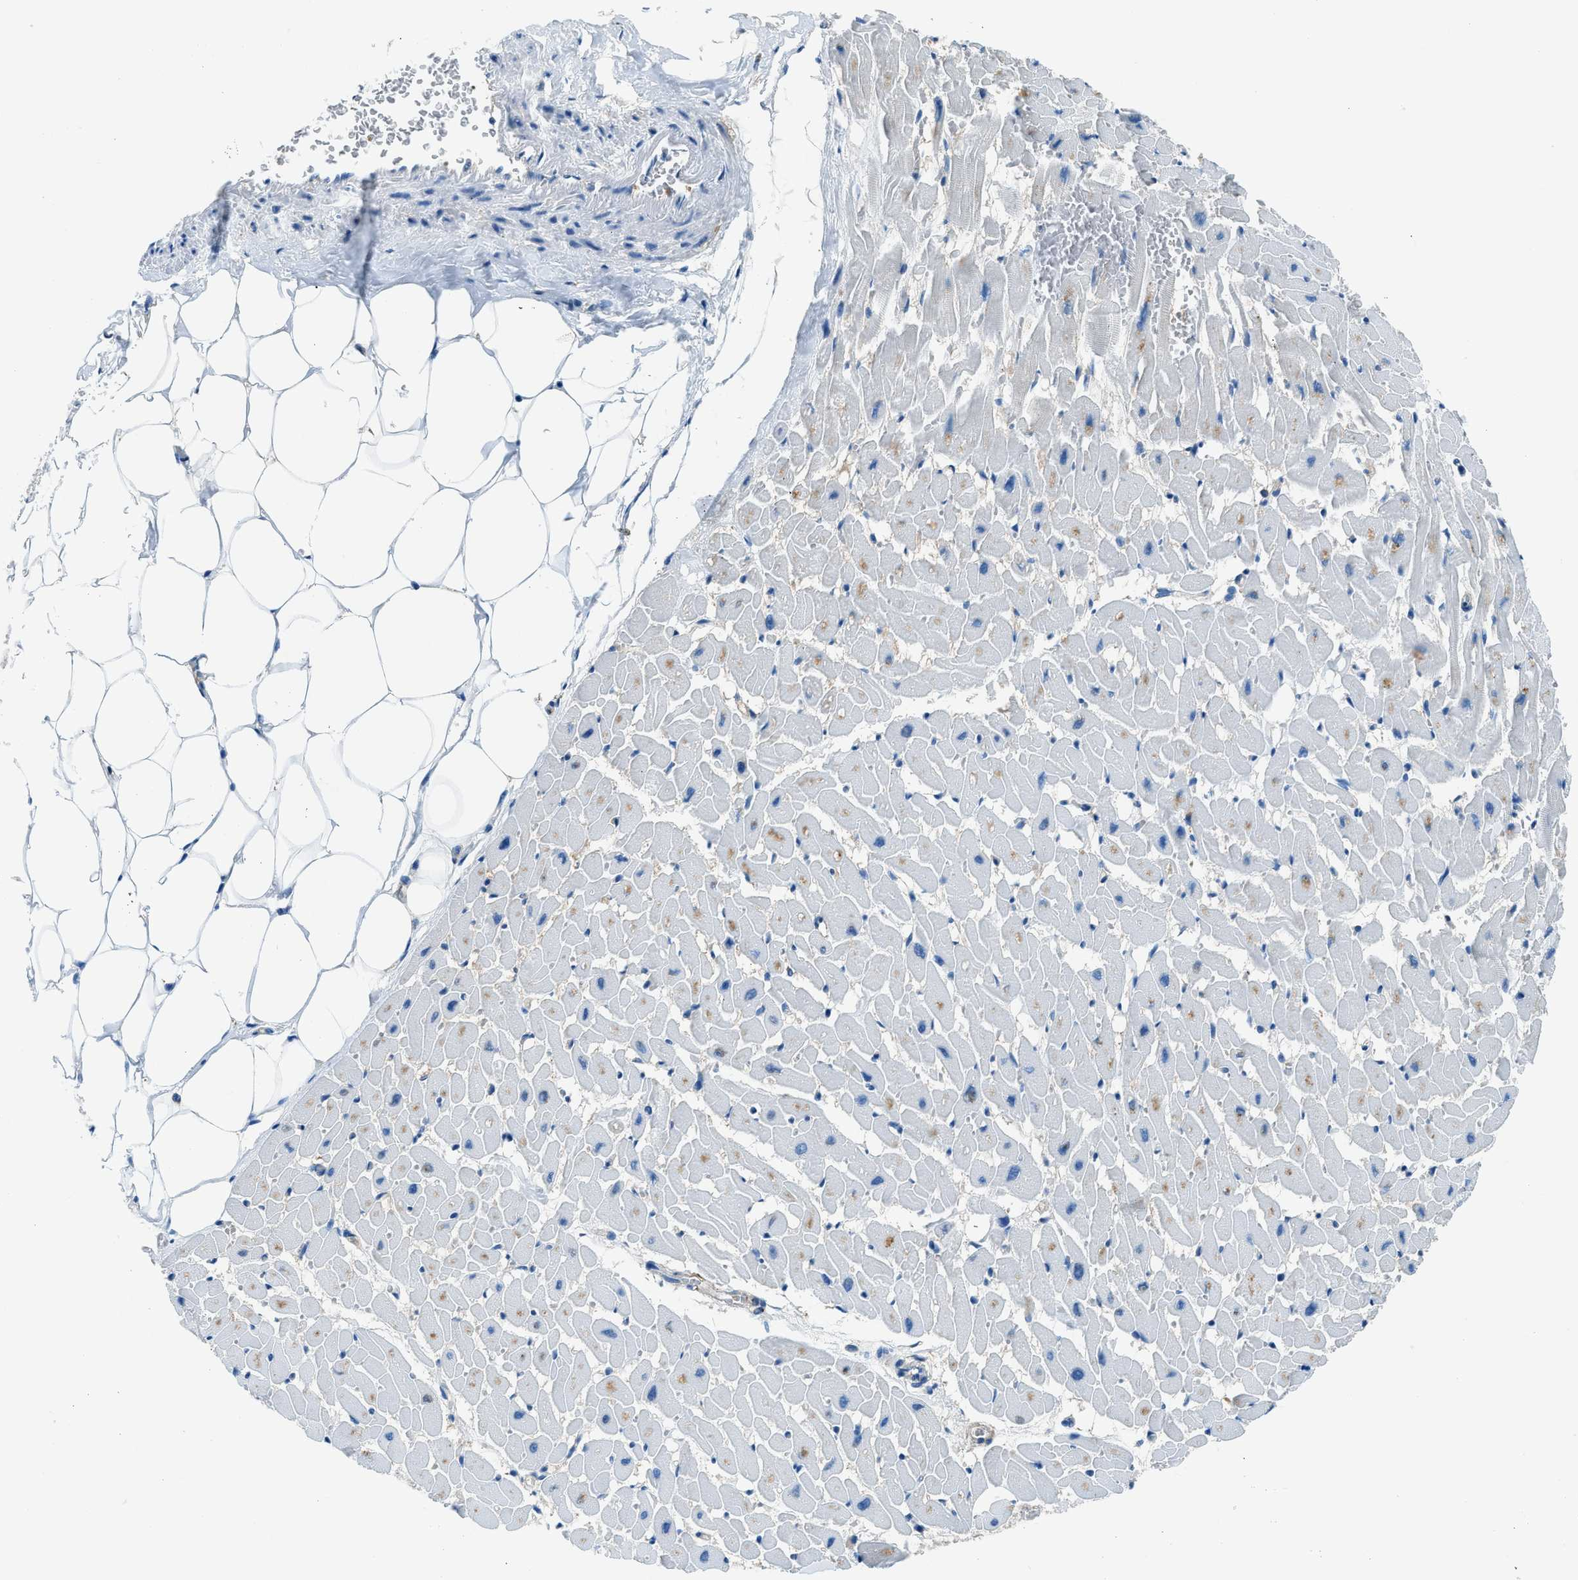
{"staining": {"intensity": "moderate", "quantity": "<25%", "location": "cytoplasmic/membranous"}, "tissue": "heart muscle", "cell_type": "Cardiomyocytes", "image_type": "normal", "snomed": [{"axis": "morphology", "description": "Normal tissue, NOS"}, {"axis": "topography", "description": "Heart"}], "caption": "IHC (DAB (3,3'-diaminobenzidine)) staining of benign human heart muscle reveals moderate cytoplasmic/membranous protein staining in approximately <25% of cardiomyocytes.", "gene": "SARS1", "patient": {"sex": "female", "age": 19}}